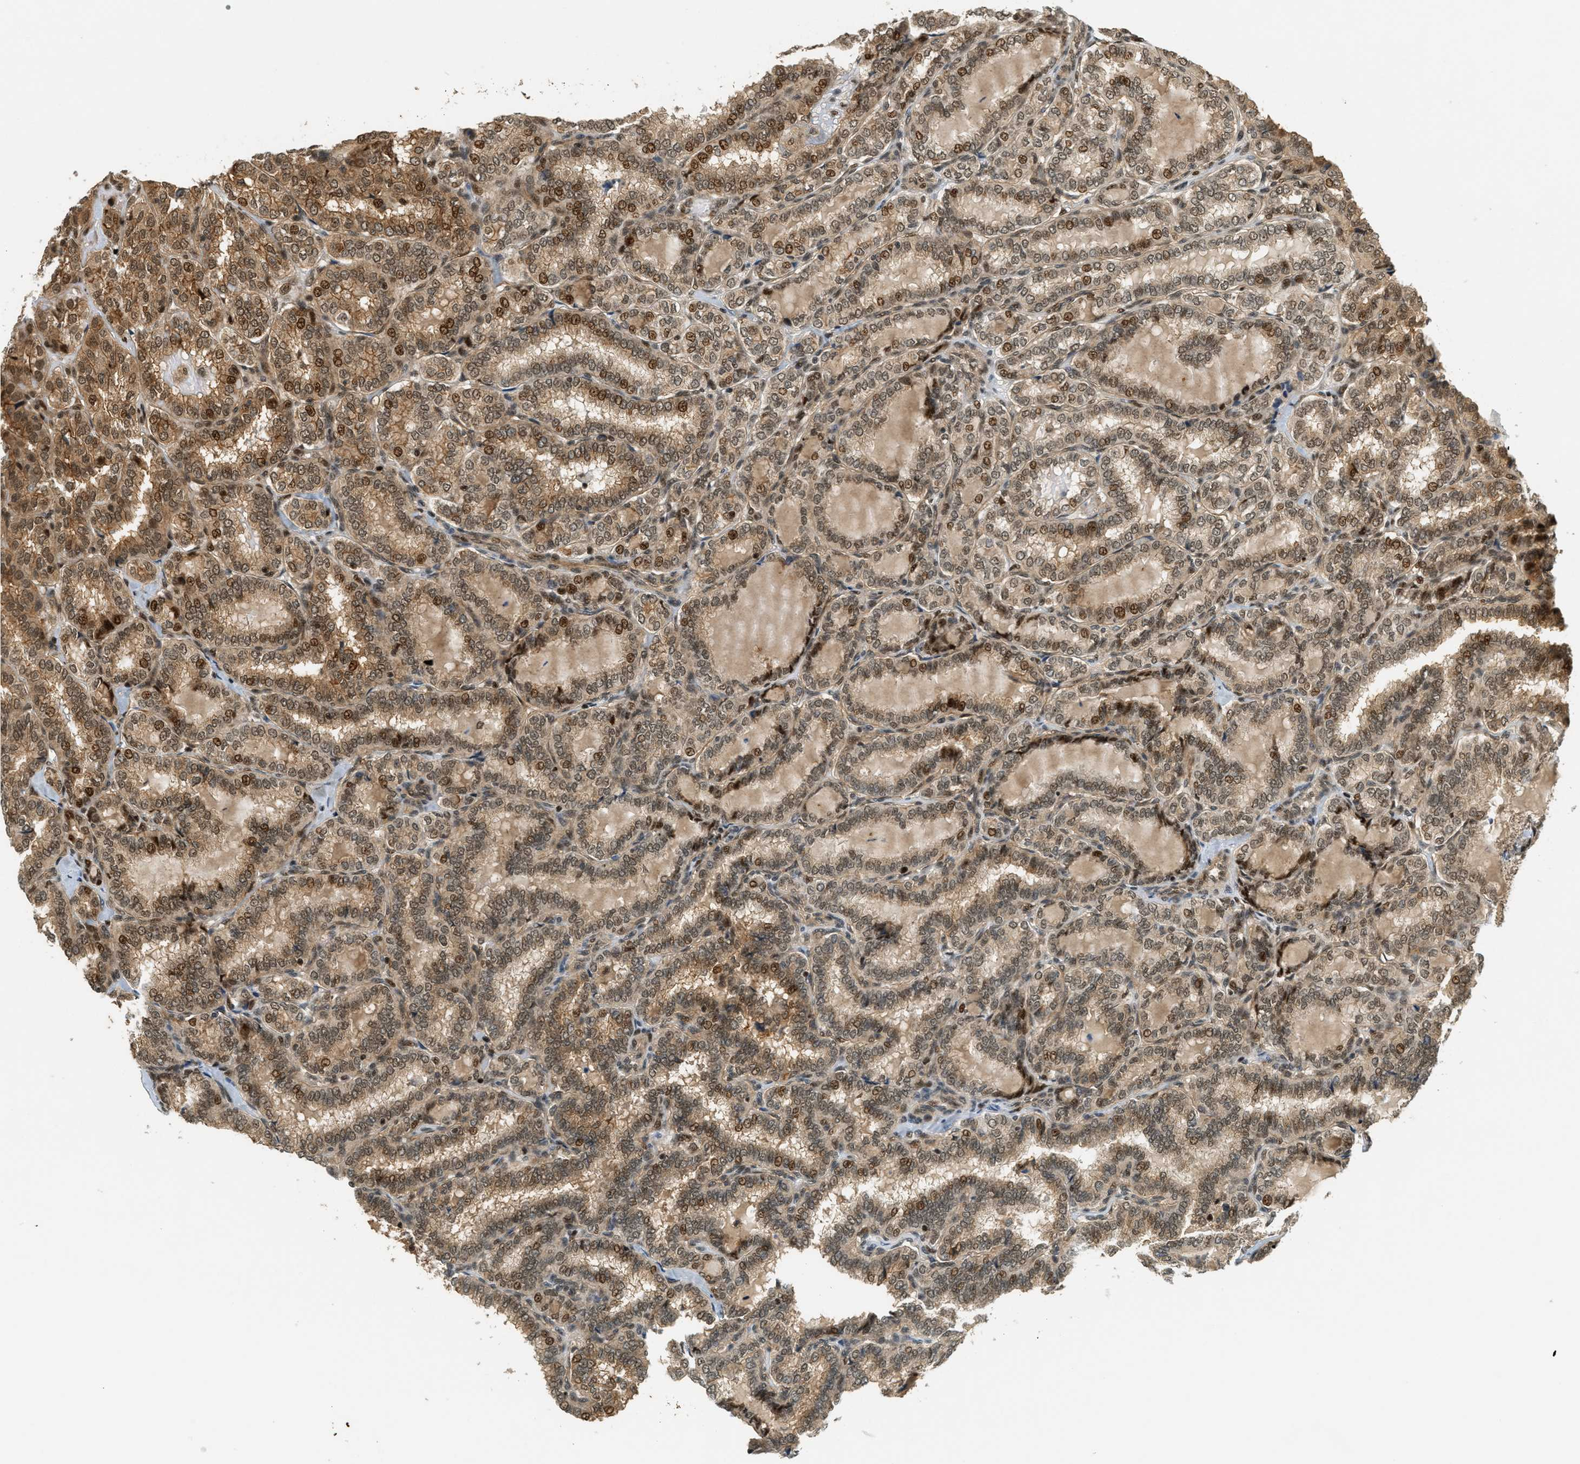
{"staining": {"intensity": "moderate", "quantity": ">75%", "location": "cytoplasmic/membranous,nuclear"}, "tissue": "thyroid cancer", "cell_type": "Tumor cells", "image_type": "cancer", "snomed": [{"axis": "morphology", "description": "Normal tissue, NOS"}, {"axis": "morphology", "description": "Papillary adenocarcinoma, NOS"}, {"axis": "topography", "description": "Thyroid gland"}], "caption": "Immunohistochemical staining of thyroid cancer demonstrates moderate cytoplasmic/membranous and nuclear protein expression in about >75% of tumor cells.", "gene": "FOXM1", "patient": {"sex": "female", "age": 30}}